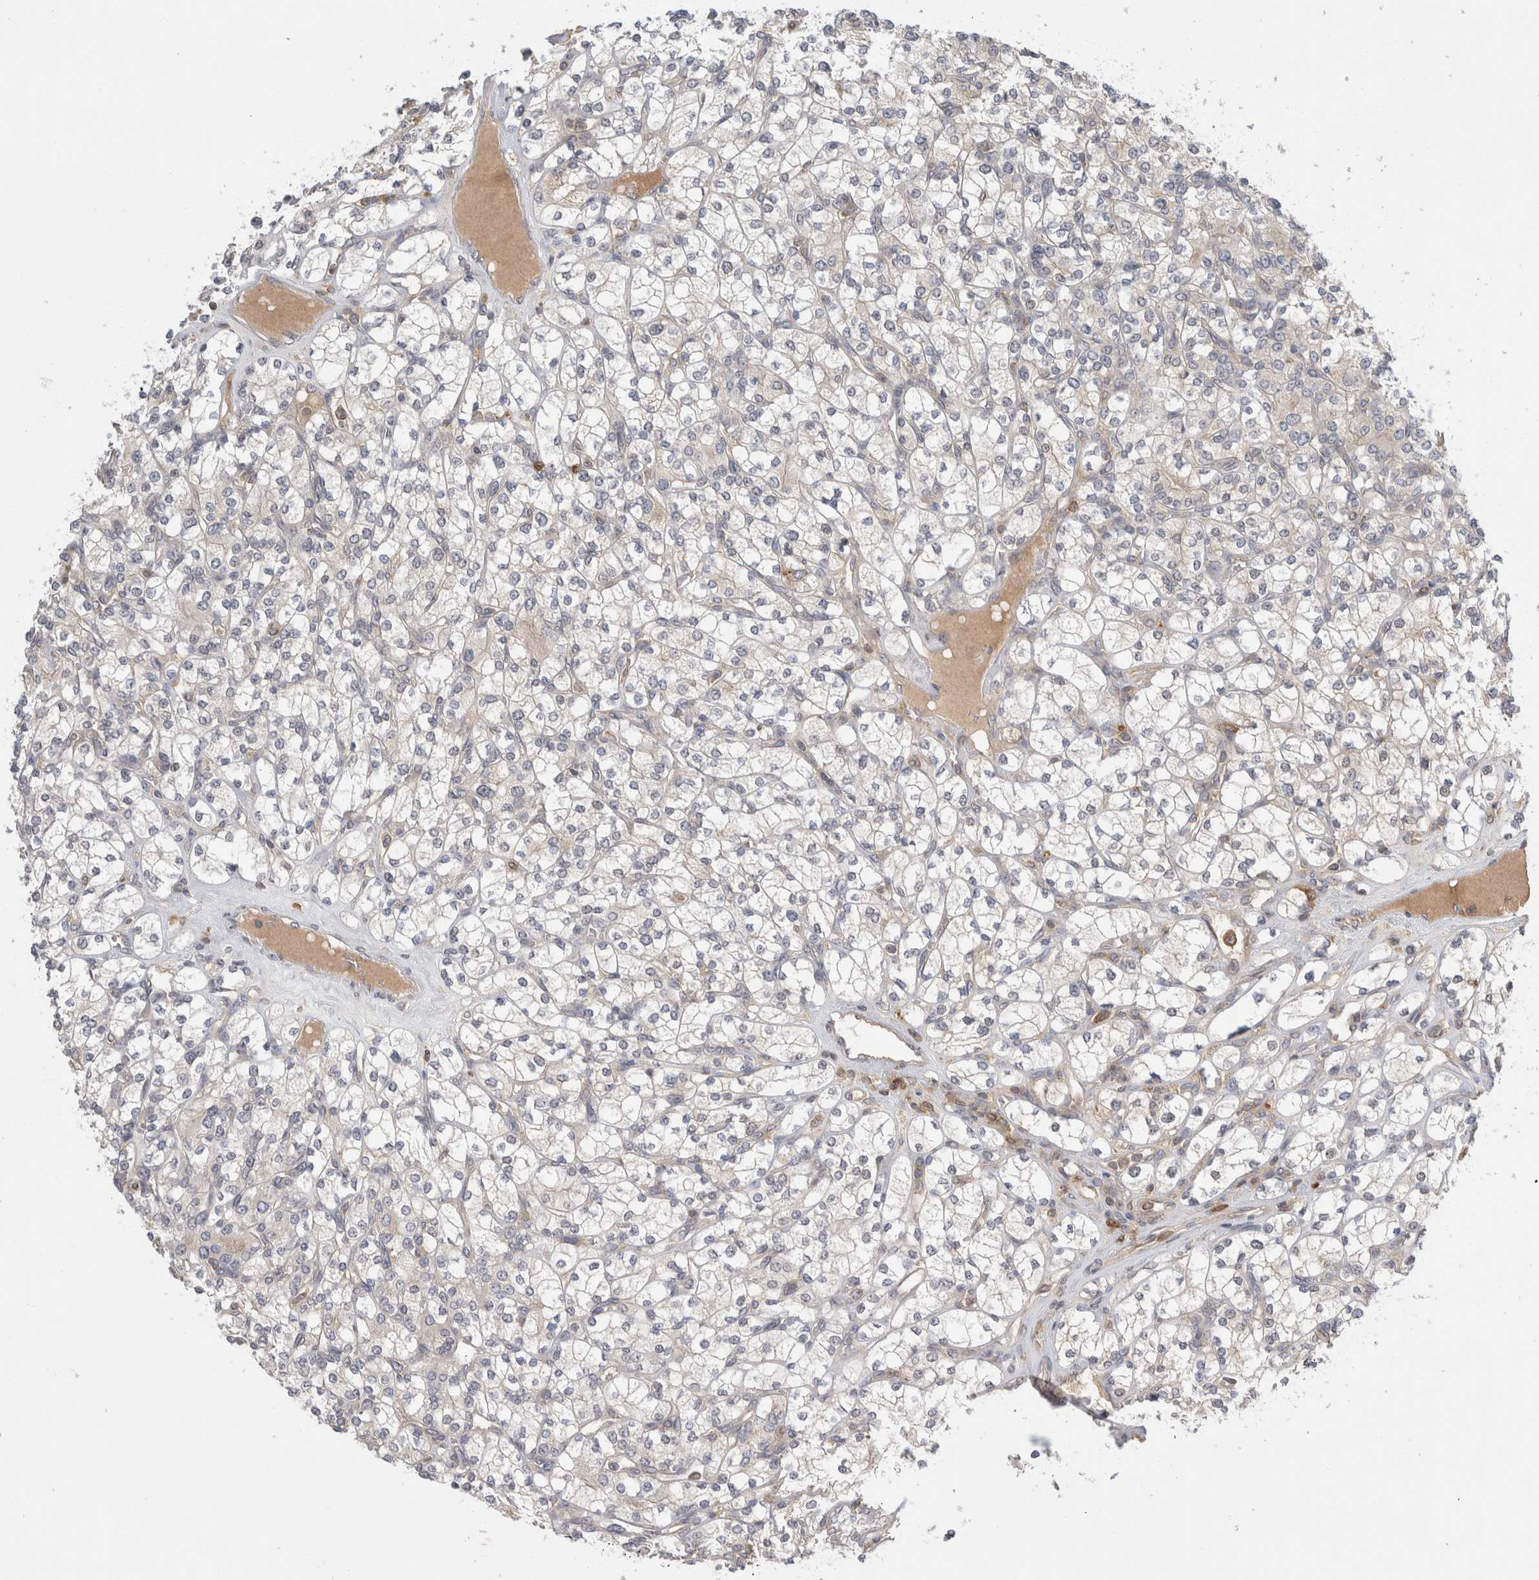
{"staining": {"intensity": "negative", "quantity": "none", "location": "none"}, "tissue": "renal cancer", "cell_type": "Tumor cells", "image_type": "cancer", "snomed": [{"axis": "morphology", "description": "Adenocarcinoma, NOS"}, {"axis": "topography", "description": "Kidney"}], "caption": "A high-resolution photomicrograph shows IHC staining of adenocarcinoma (renal), which displays no significant staining in tumor cells.", "gene": "NFKB1", "patient": {"sex": "male", "age": 77}}